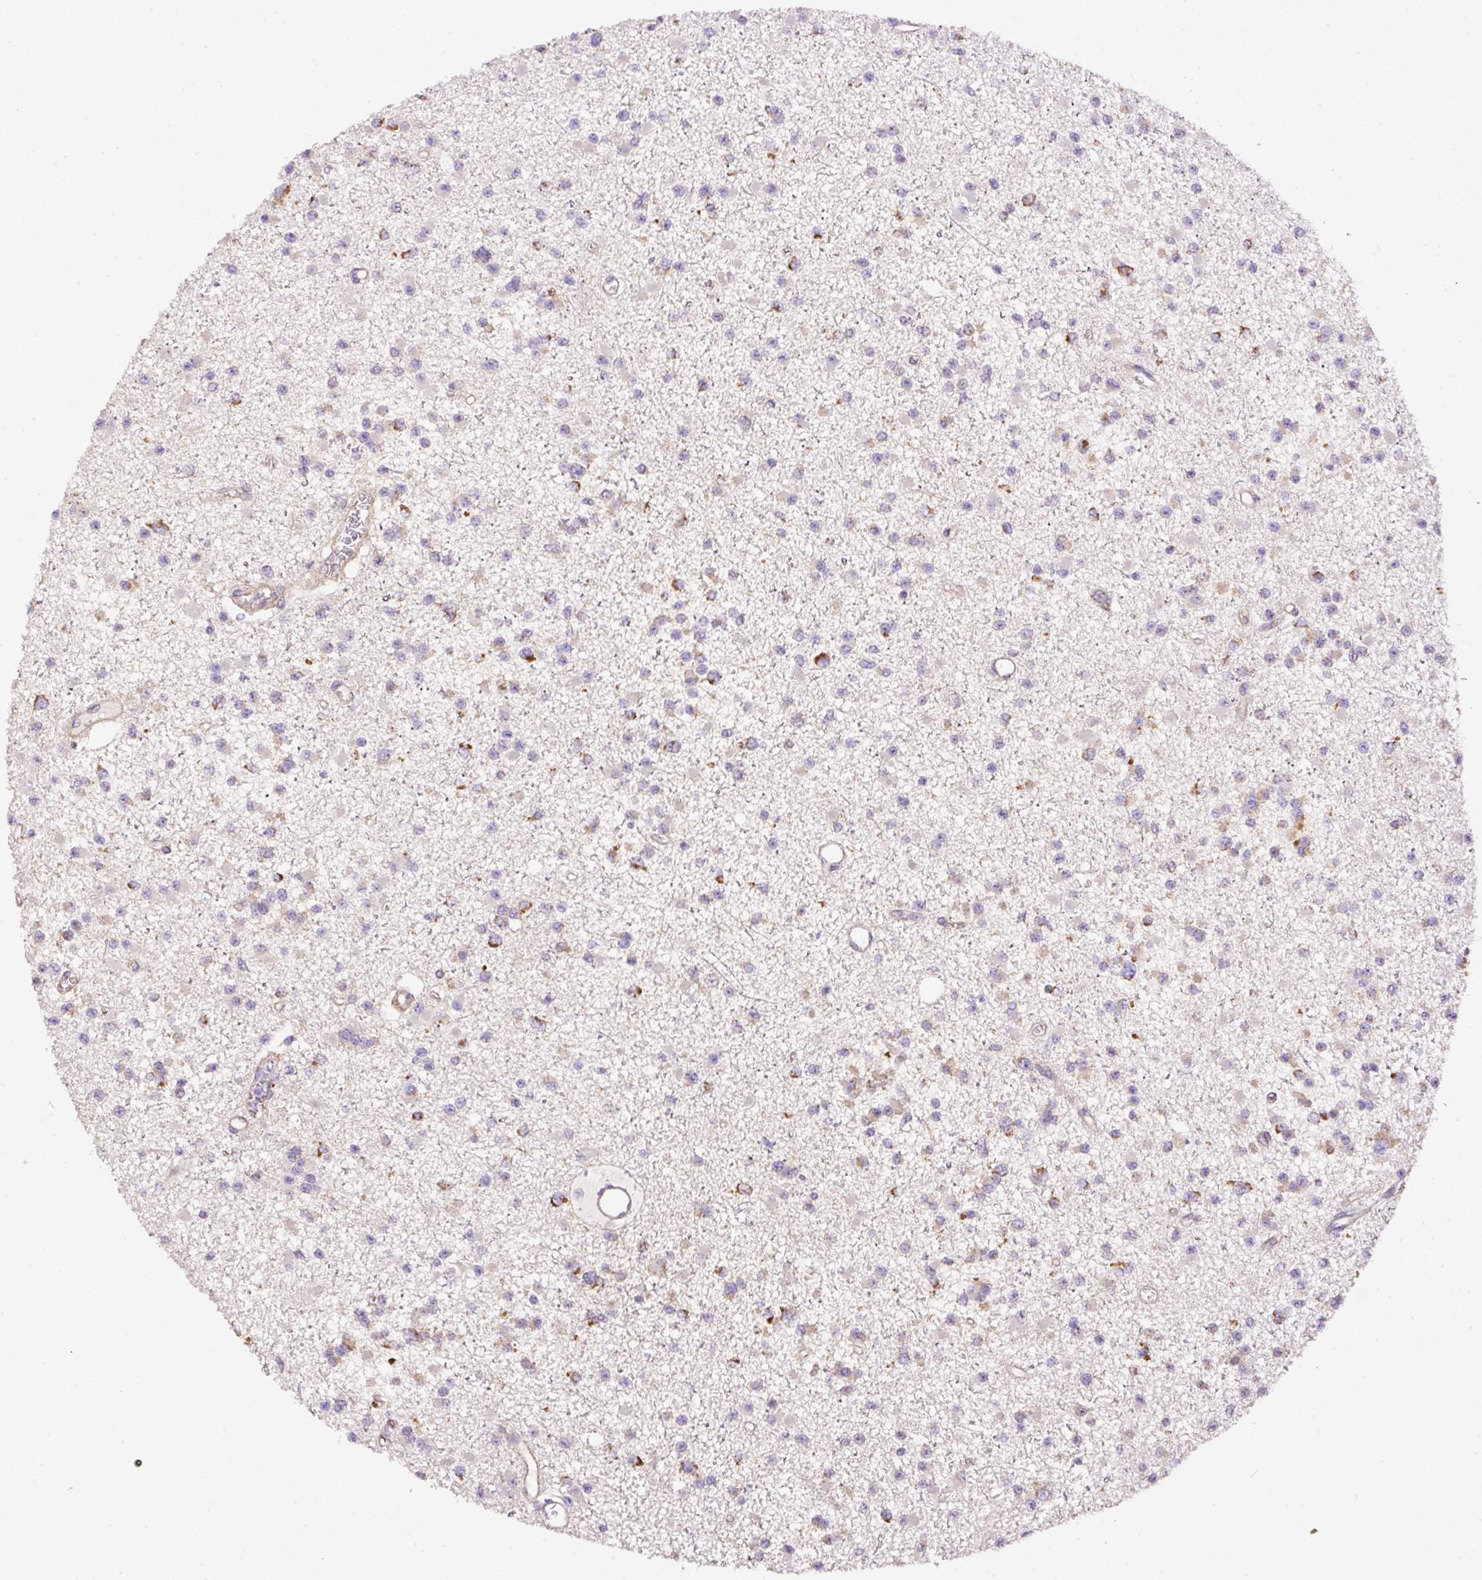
{"staining": {"intensity": "strong", "quantity": "<25%", "location": "cytoplasmic/membranous"}, "tissue": "glioma", "cell_type": "Tumor cells", "image_type": "cancer", "snomed": [{"axis": "morphology", "description": "Glioma, malignant, Low grade"}, {"axis": "topography", "description": "Brain"}], "caption": "Protein staining by immunohistochemistry demonstrates strong cytoplasmic/membranous positivity in approximately <25% of tumor cells in glioma. (DAB IHC with brightfield microscopy, high magnification).", "gene": "NDUFAF2", "patient": {"sex": "female", "age": 22}}